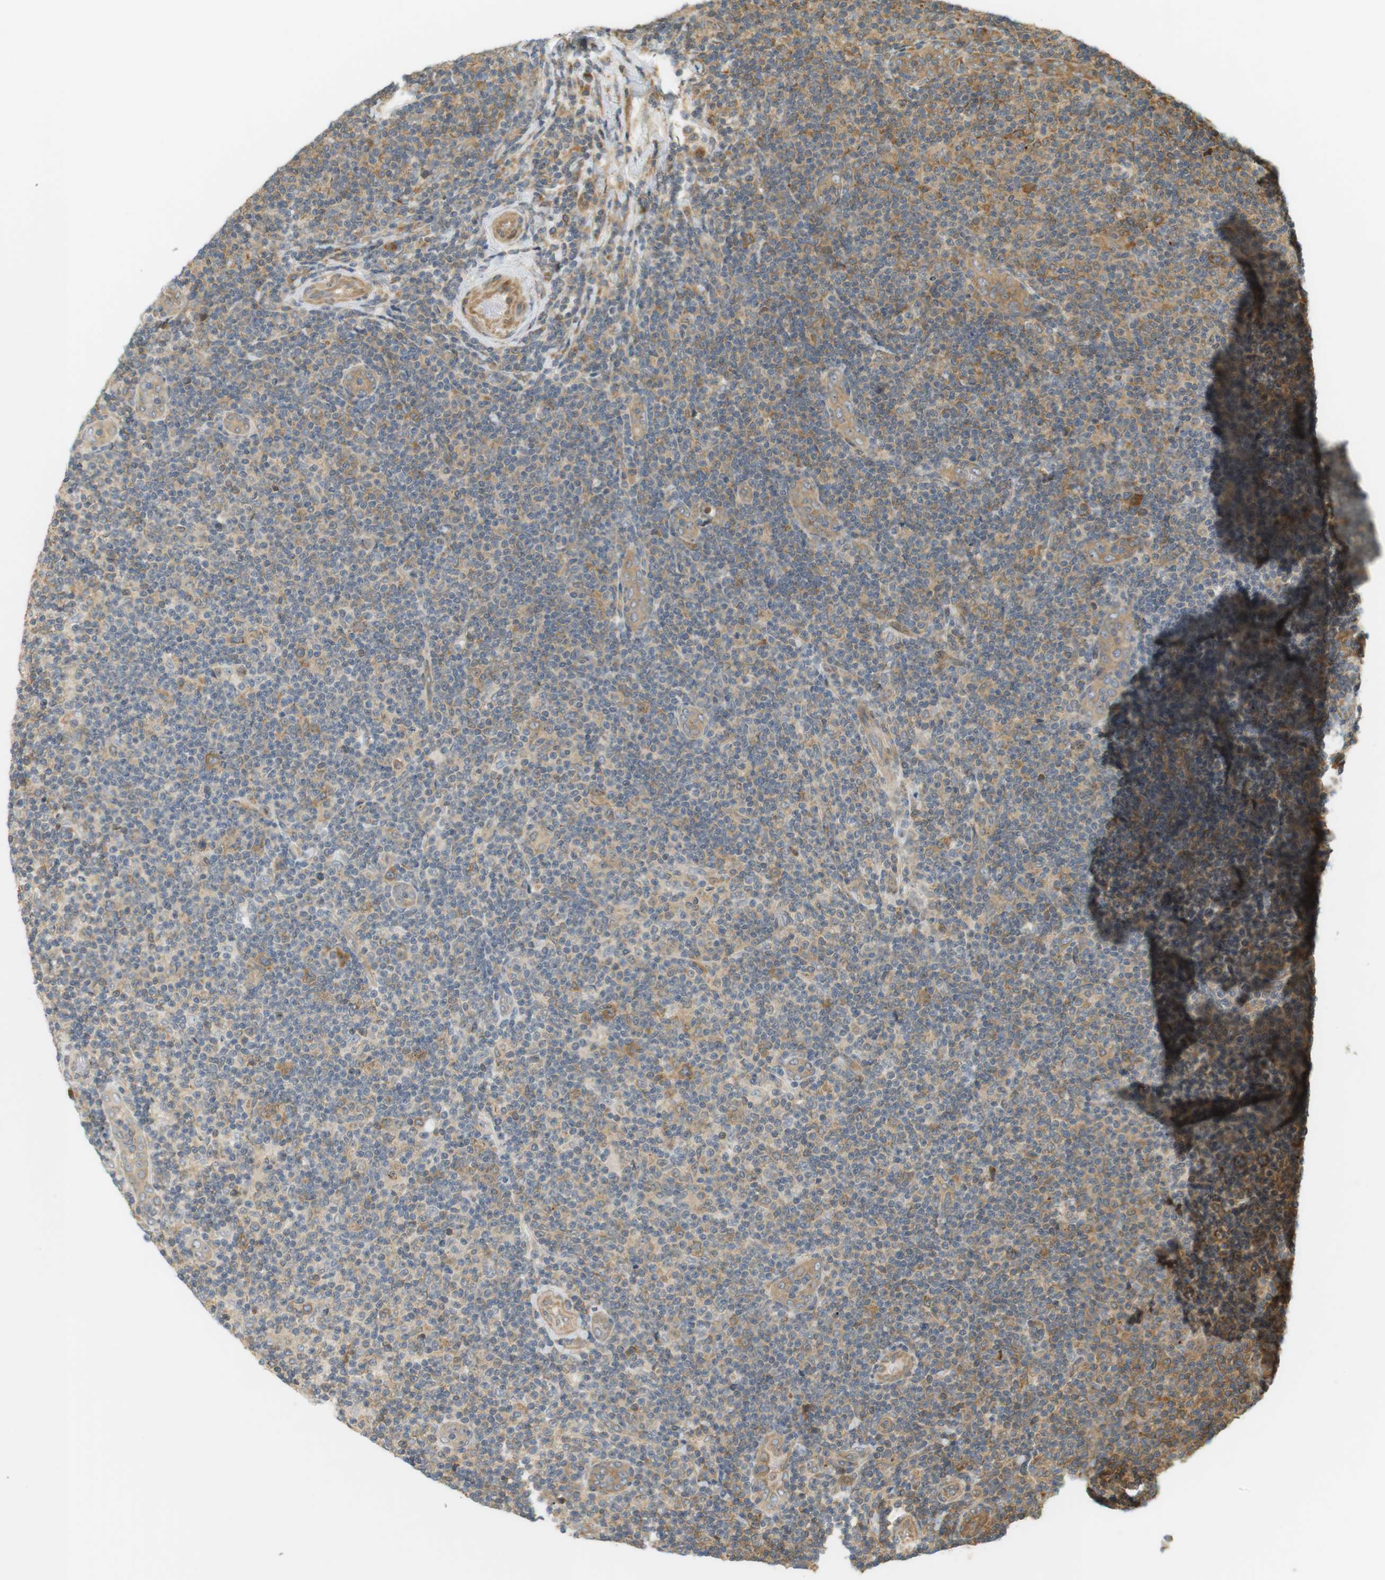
{"staining": {"intensity": "moderate", "quantity": "<25%", "location": "cytoplasmic/membranous,nuclear"}, "tissue": "lymphoma", "cell_type": "Tumor cells", "image_type": "cancer", "snomed": [{"axis": "morphology", "description": "Malignant lymphoma, non-Hodgkin's type, Low grade"}, {"axis": "topography", "description": "Lymph node"}], "caption": "The image demonstrates immunohistochemical staining of low-grade malignant lymphoma, non-Hodgkin's type. There is moderate cytoplasmic/membranous and nuclear positivity is appreciated in about <25% of tumor cells. Using DAB (brown) and hematoxylin (blue) stains, captured at high magnification using brightfield microscopy.", "gene": "PA2G4", "patient": {"sex": "male", "age": 83}}